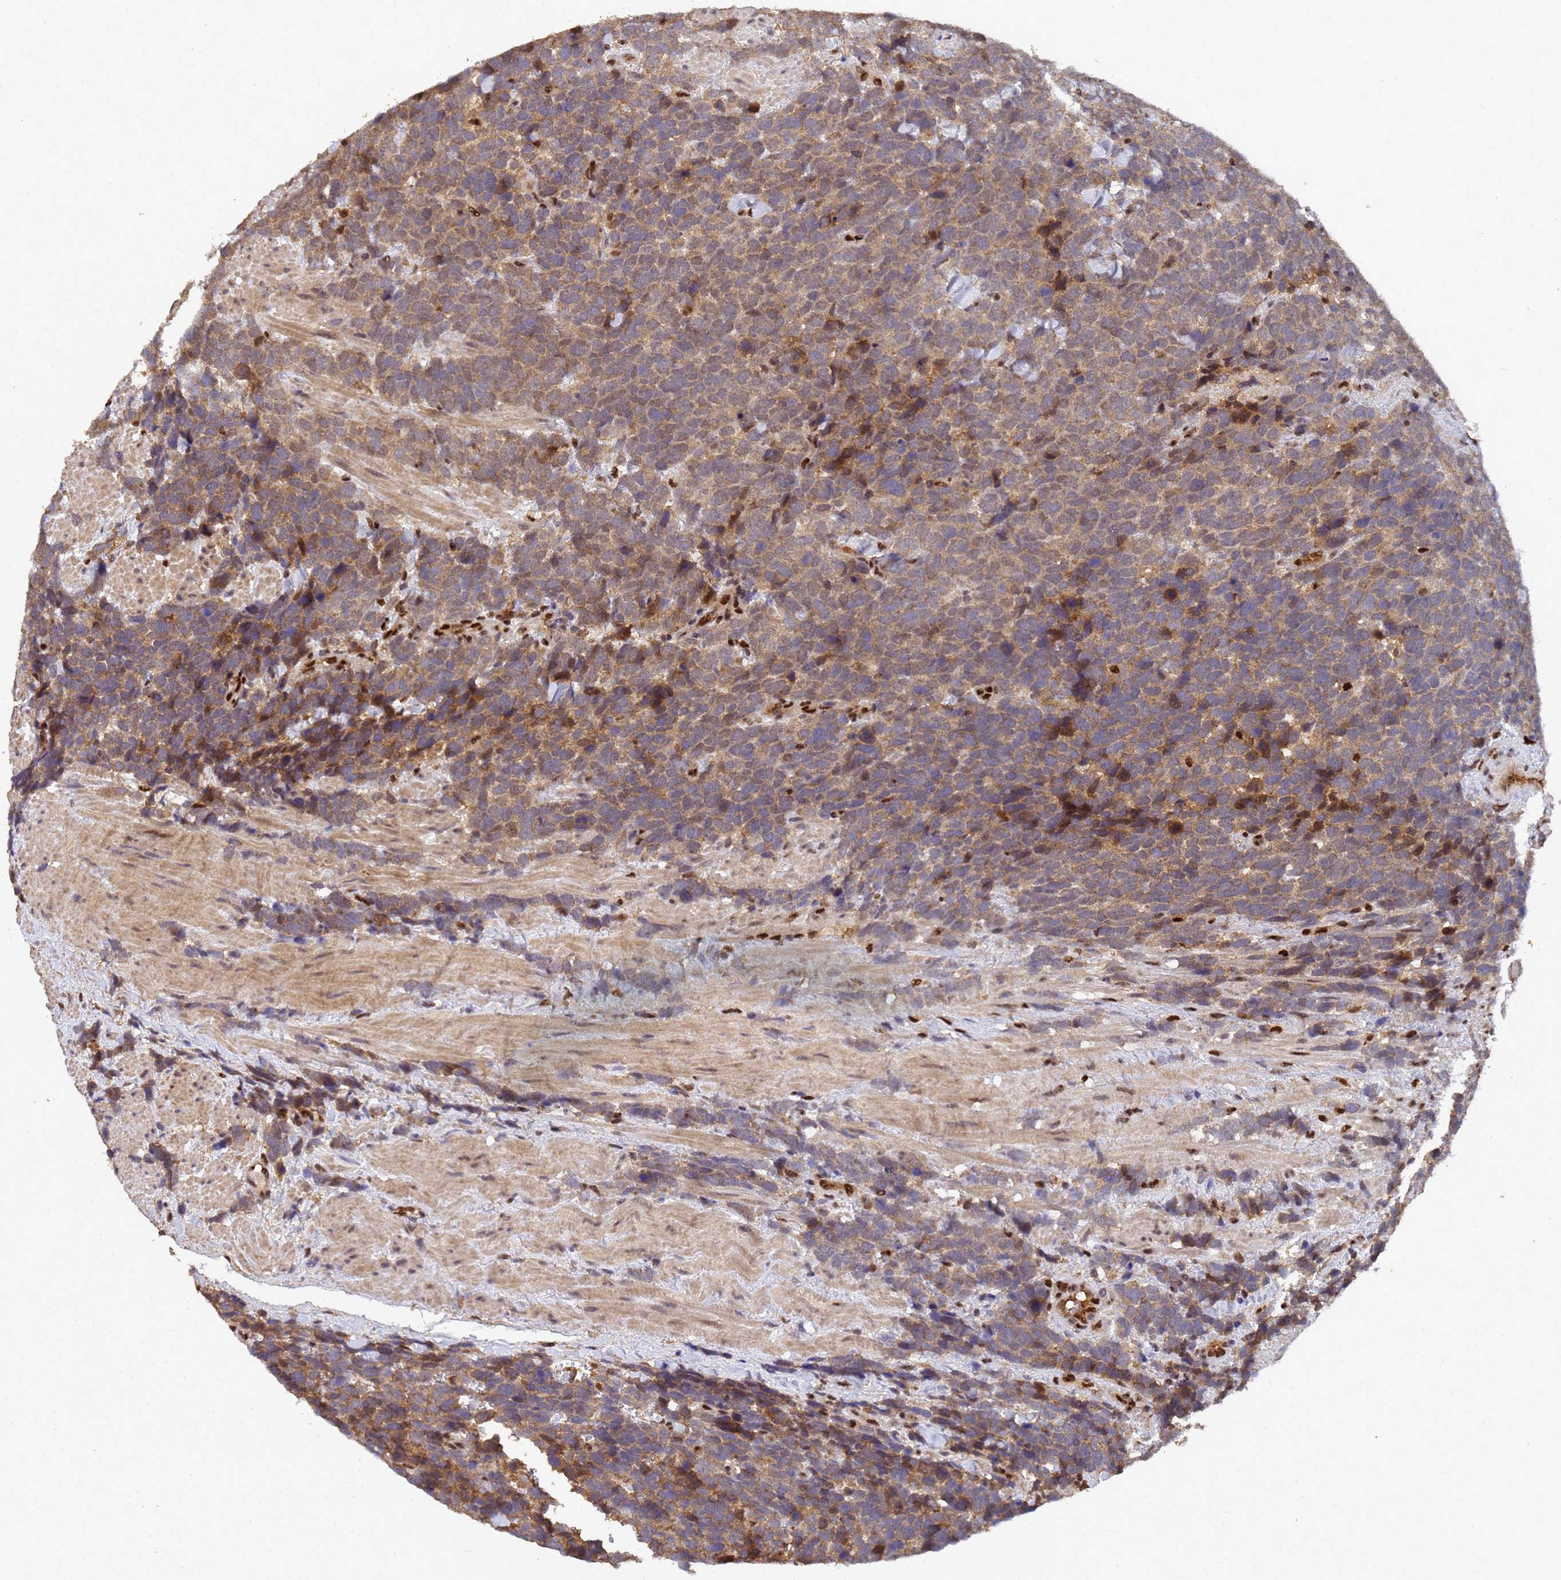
{"staining": {"intensity": "moderate", "quantity": "25%-75%", "location": "cytoplasmic/membranous"}, "tissue": "urothelial cancer", "cell_type": "Tumor cells", "image_type": "cancer", "snomed": [{"axis": "morphology", "description": "Urothelial carcinoma, High grade"}, {"axis": "topography", "description": "Urinary bladder"}], "caption": "High-magnification brightfield microscopy of urothelial cancer stained with DAB (brown) and counterstained with hematoxylin (blue). tumor cells exhibit moderate cytoplasmic/membranous positivity is present in about25%-75% of cells. (Brightfield microscopy of DAB IHC at high magnification).", "gene": "SECISBP2", "patient": {"sex": "female", "age": 82}}